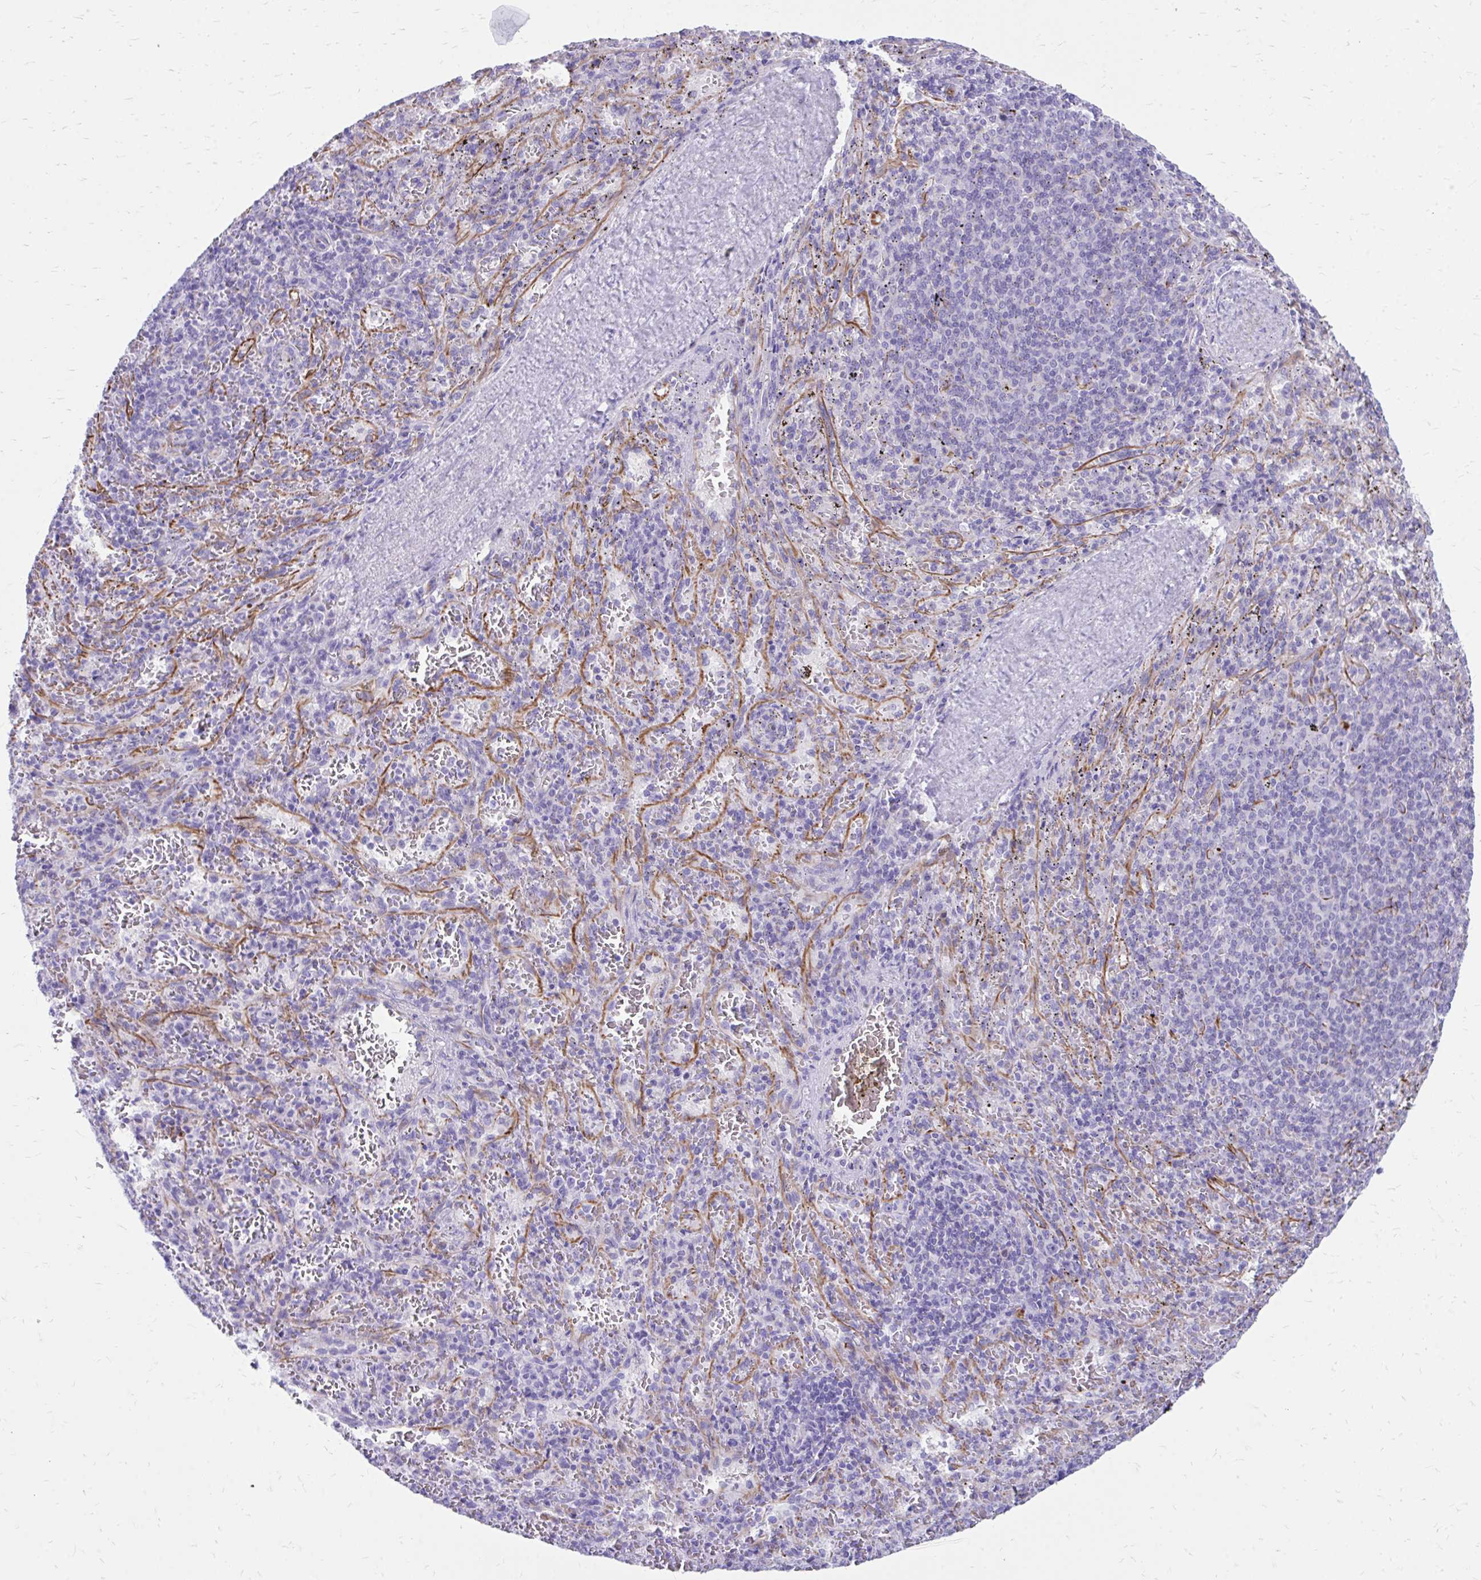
{"staining": {"intensity": "negative", "quantity": "none", "location": "none"}, "tissue": "spleen", "cell_type": "Cells in red pulp", "image_type": "normal", "snomed": [{"axis": "morphology", "description": "Normal tissue, NOS"}, {"axis": "topography", "description": "Spleen"}], "caption": "This is a photomicrograph of immunohistochemistry (IHC) staining of normal spleen, which shows no expression in cells in red pulp.", "gene": "ZNF699", "patient": {"sex": "male", "age": 57}}